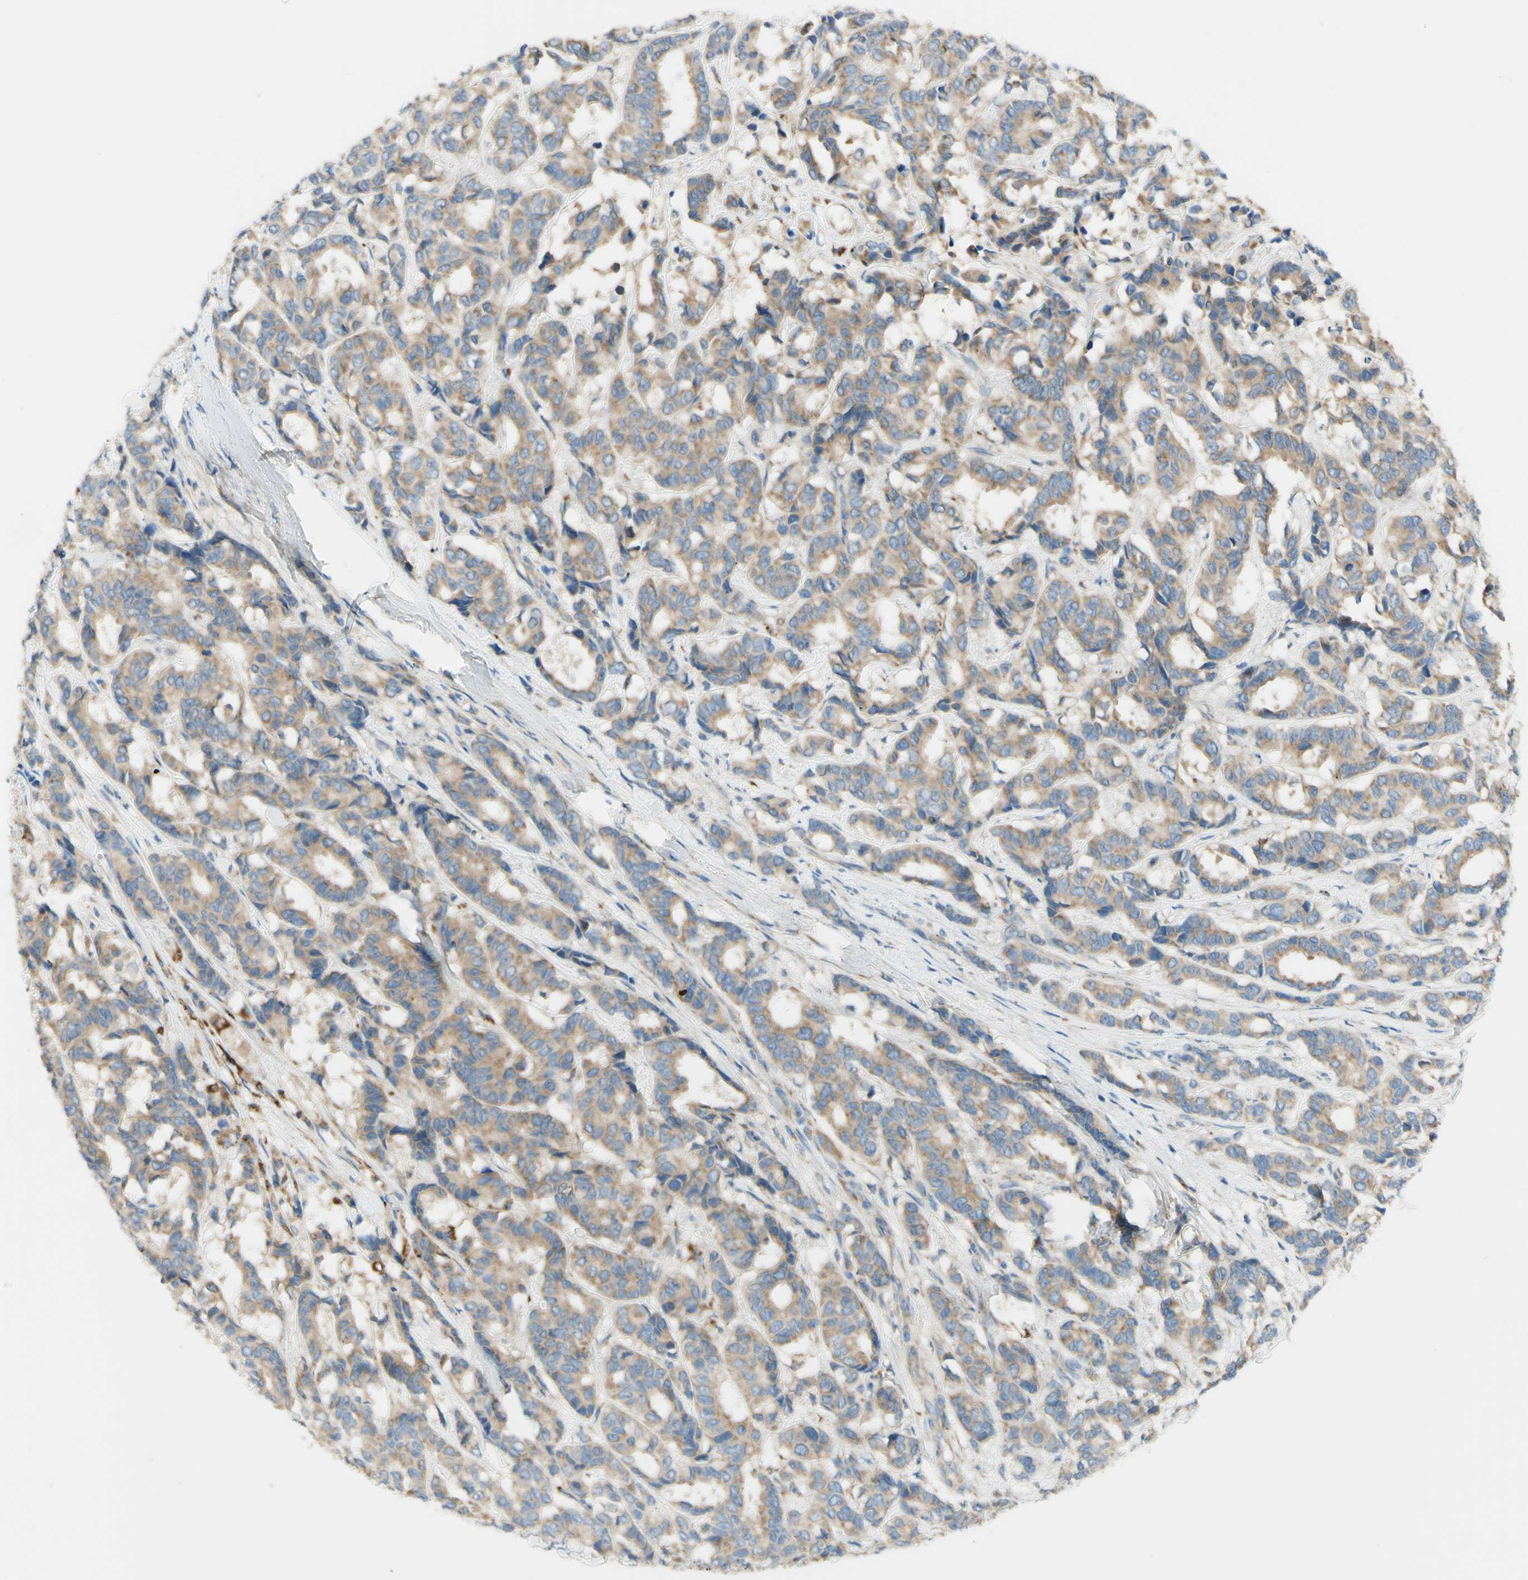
{"staining": {"intensity": "moderate", "quantity": ">75%", "location": "cytoplasmic/membranous"}, "tissue": "breast cancer", "cell_type": "Tumor cells", "image_type": "cancer", "snomed": [{"axis": "morphology", "description": "Duct carcinoma"}, {"axis": "topography", "description": "Breast"}], "caption": "A micrograph of human breast cancer stained for a protein reveals moderate cytoplasmic/membranous brown staining in tumor cells.", "gene": "ARMC10", "patient": {"sex": "female", "age": 87}}